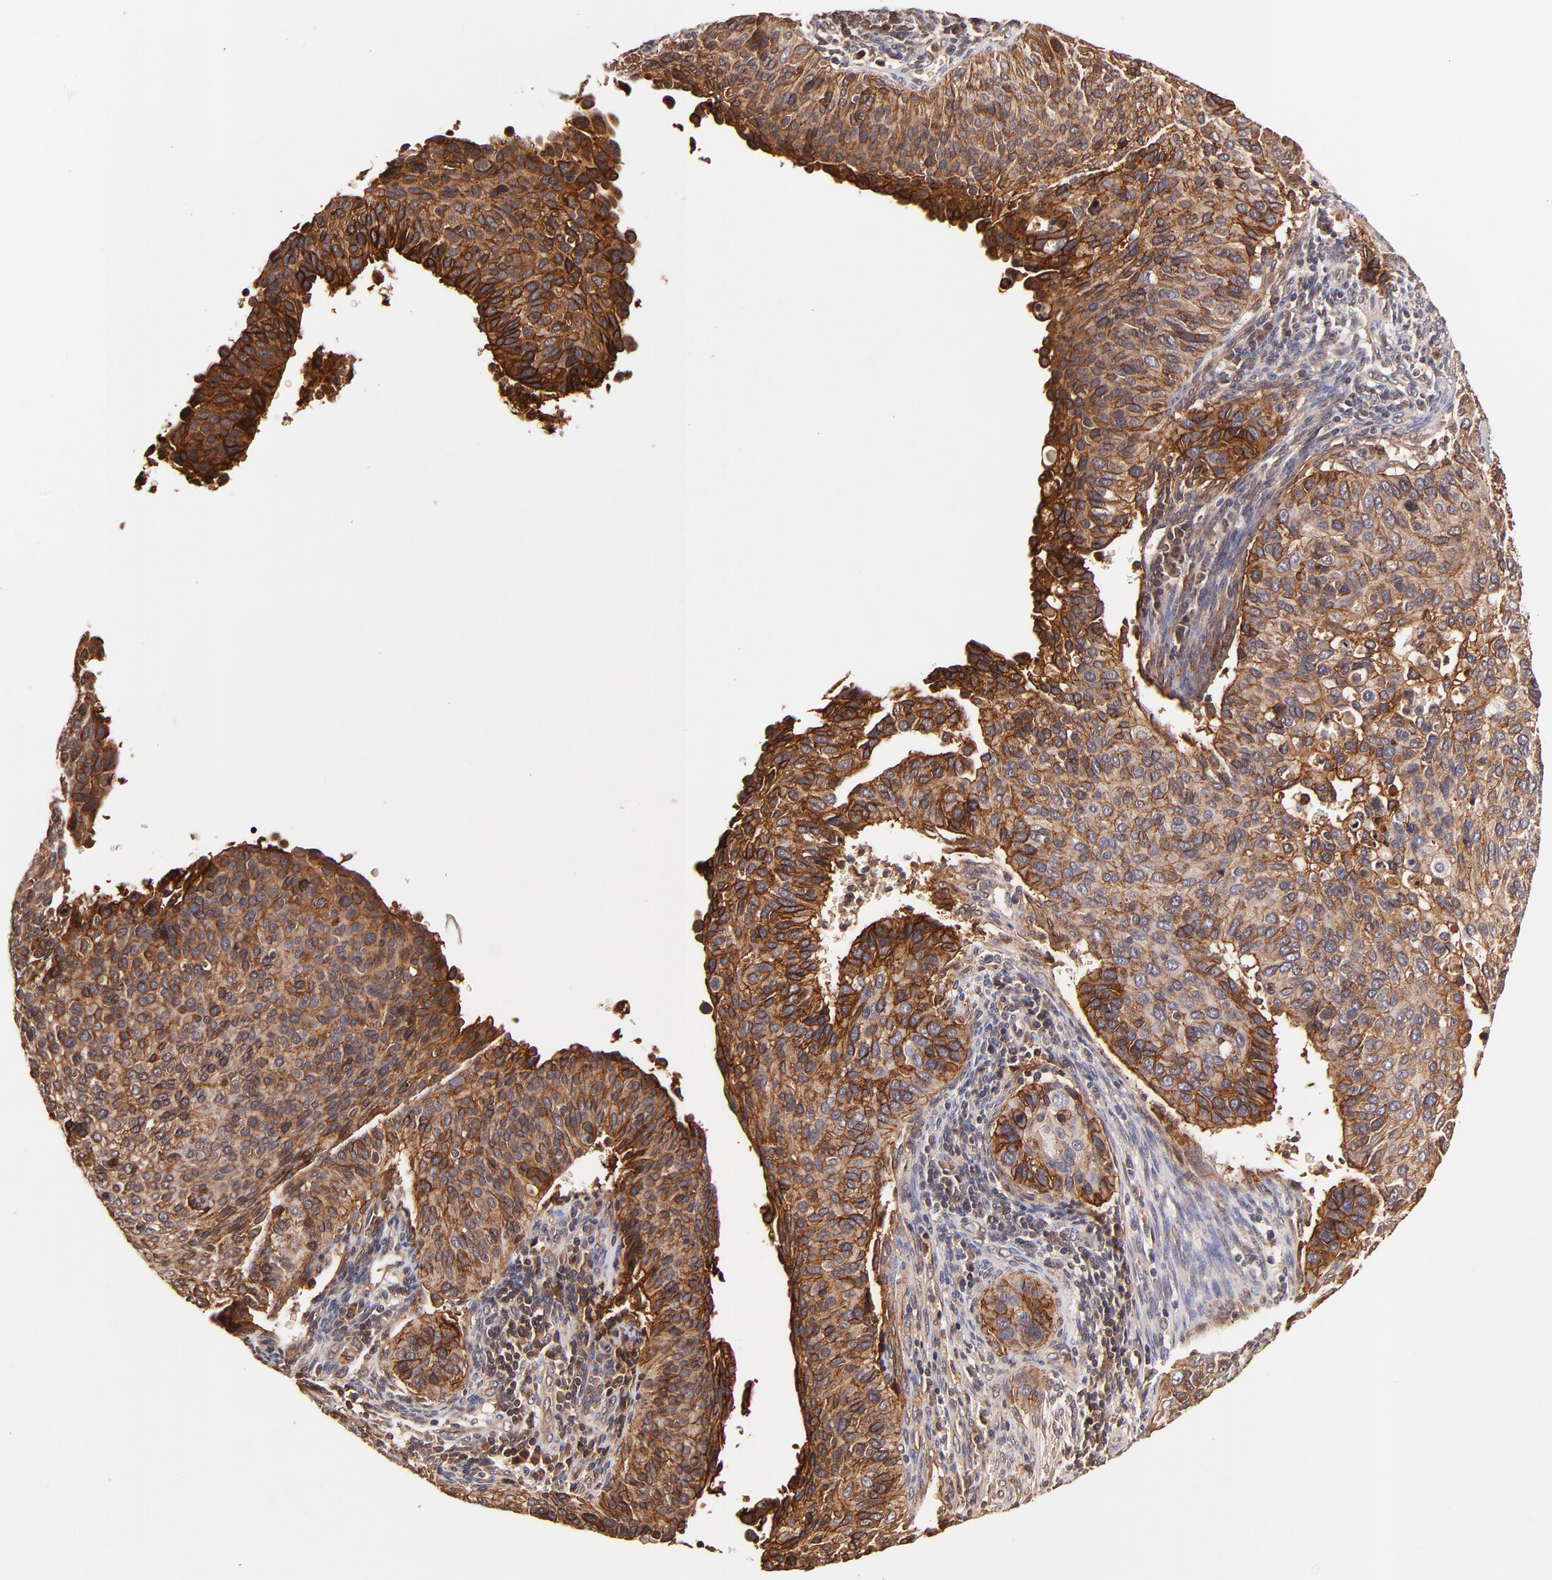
{"staining": {"intensity": "strong", "quantity": ">75%", "location": "cytoplasmic/membranous"}, "tissue": "cervical cancer", "cell_type": "Tumor cells", "image_type": "cancer", "snomed": [{"axis": "morphology", "description": "Adenocarcinoma, NOS"}, {"axis": "topography", "description": "Cervix"}], "caption": "A micrograph of human adenocarcinoma (cervical) stained for a protein displays strong cytoplasmic/membranous brown staining in tumor cells.", "gene": "ITGB1", "patient": {"sex": "female", "age": 29}}